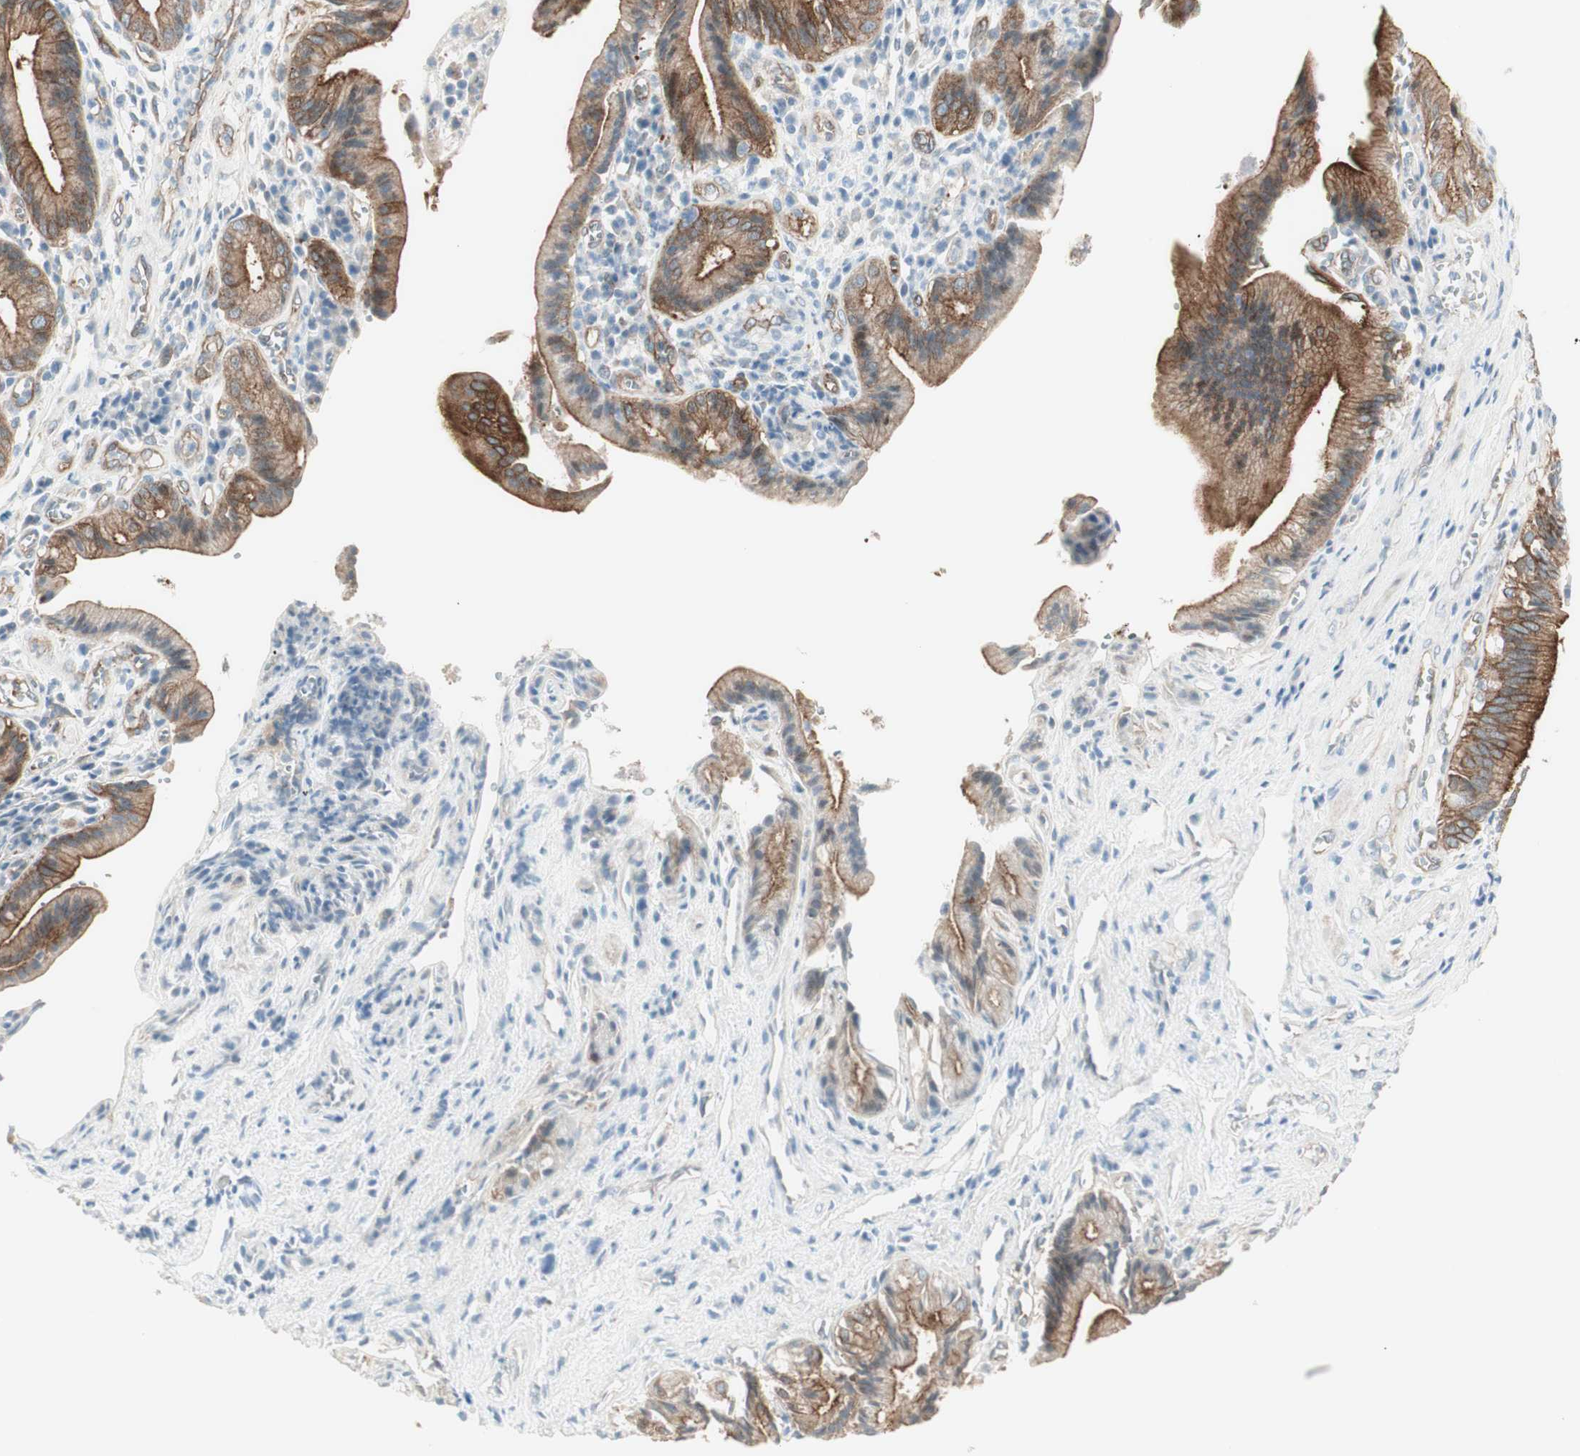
{"staining": {"intensity": "moderate", "quantity": "25%-75%", "location": "cytoplasmic/membranous"}, "tissue": "pancreatic cancer", "cell_type": "Tumor cells", "image_type": "cancer", "snomed": [{"axis": "morphology", "description": "Adenocarcinoma, NOS"}, {"axis": "topography", "description": "Pancreas"}], "caption": "Immunohistochemical staining of human pancreatic cancer shows moderate cytoplasmic/membranous protein expression in approximately 25%-75% of tumor cells.", "gene": "MYO6", "patient": {"sex": "female", "age": 75}}